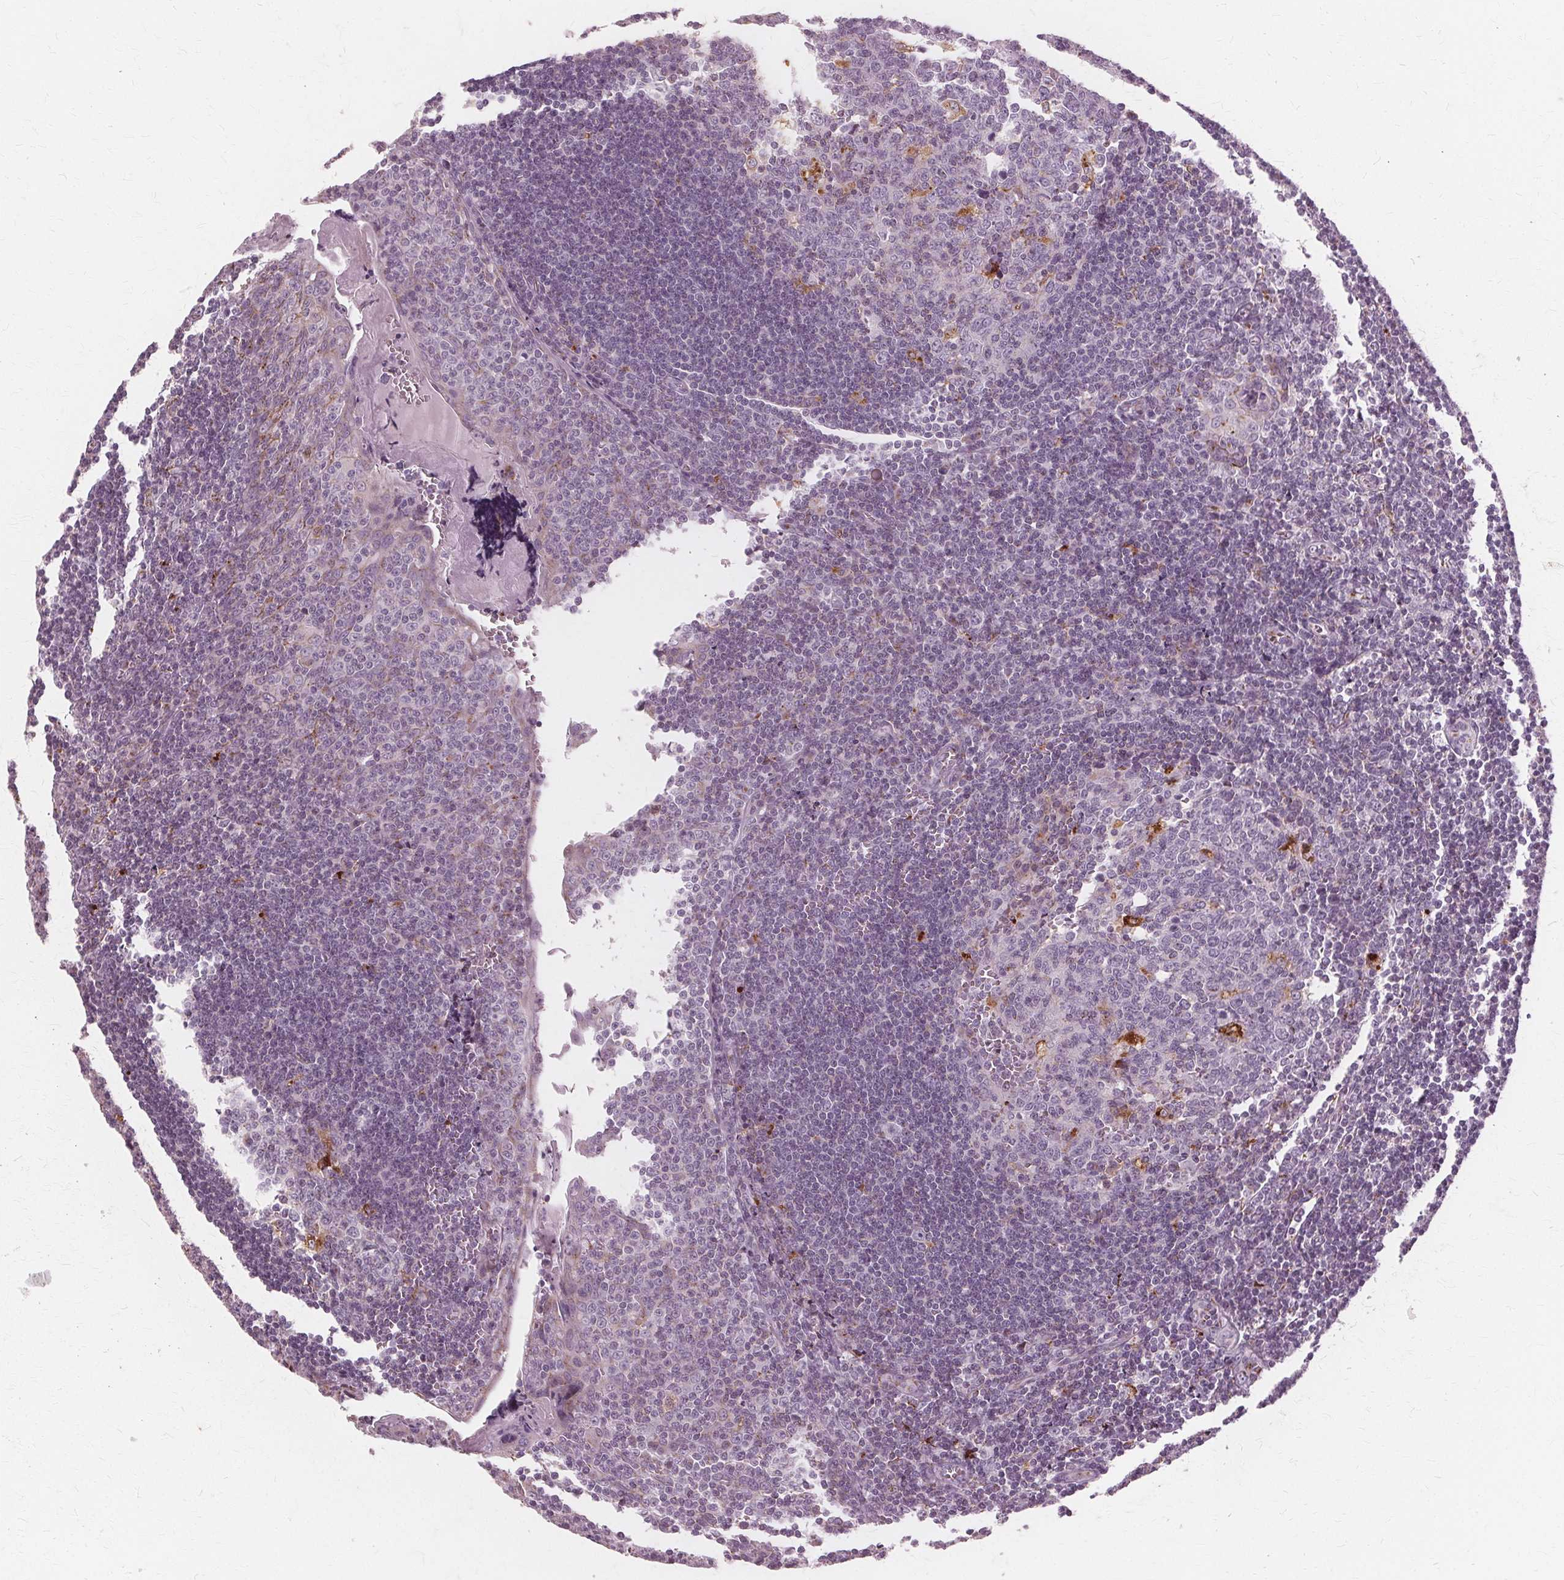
{"staining": {"intensity": "moderate", "quantity": "<25%", "location": "cytoplasmic/membranous"}, "tissue": "tonsil", "cell_type": "Germinal center cells", "image_type": "normal", "snomed": [{"axis": "morphology", "description": "Normal tissue, NOS"}, {"axis": "morphology", "description": "Inflammation, NOS"}, {"axis": "topography", "description": "Tonsil"}], "caption": "Tonsil stained for a protein (brown) demonstrates moderate cytoplasmic/membranous positive expression in about <25% of germinal center cells.", "gene": "DNASE2", "patient": {"sex": "female", "age": 31}}